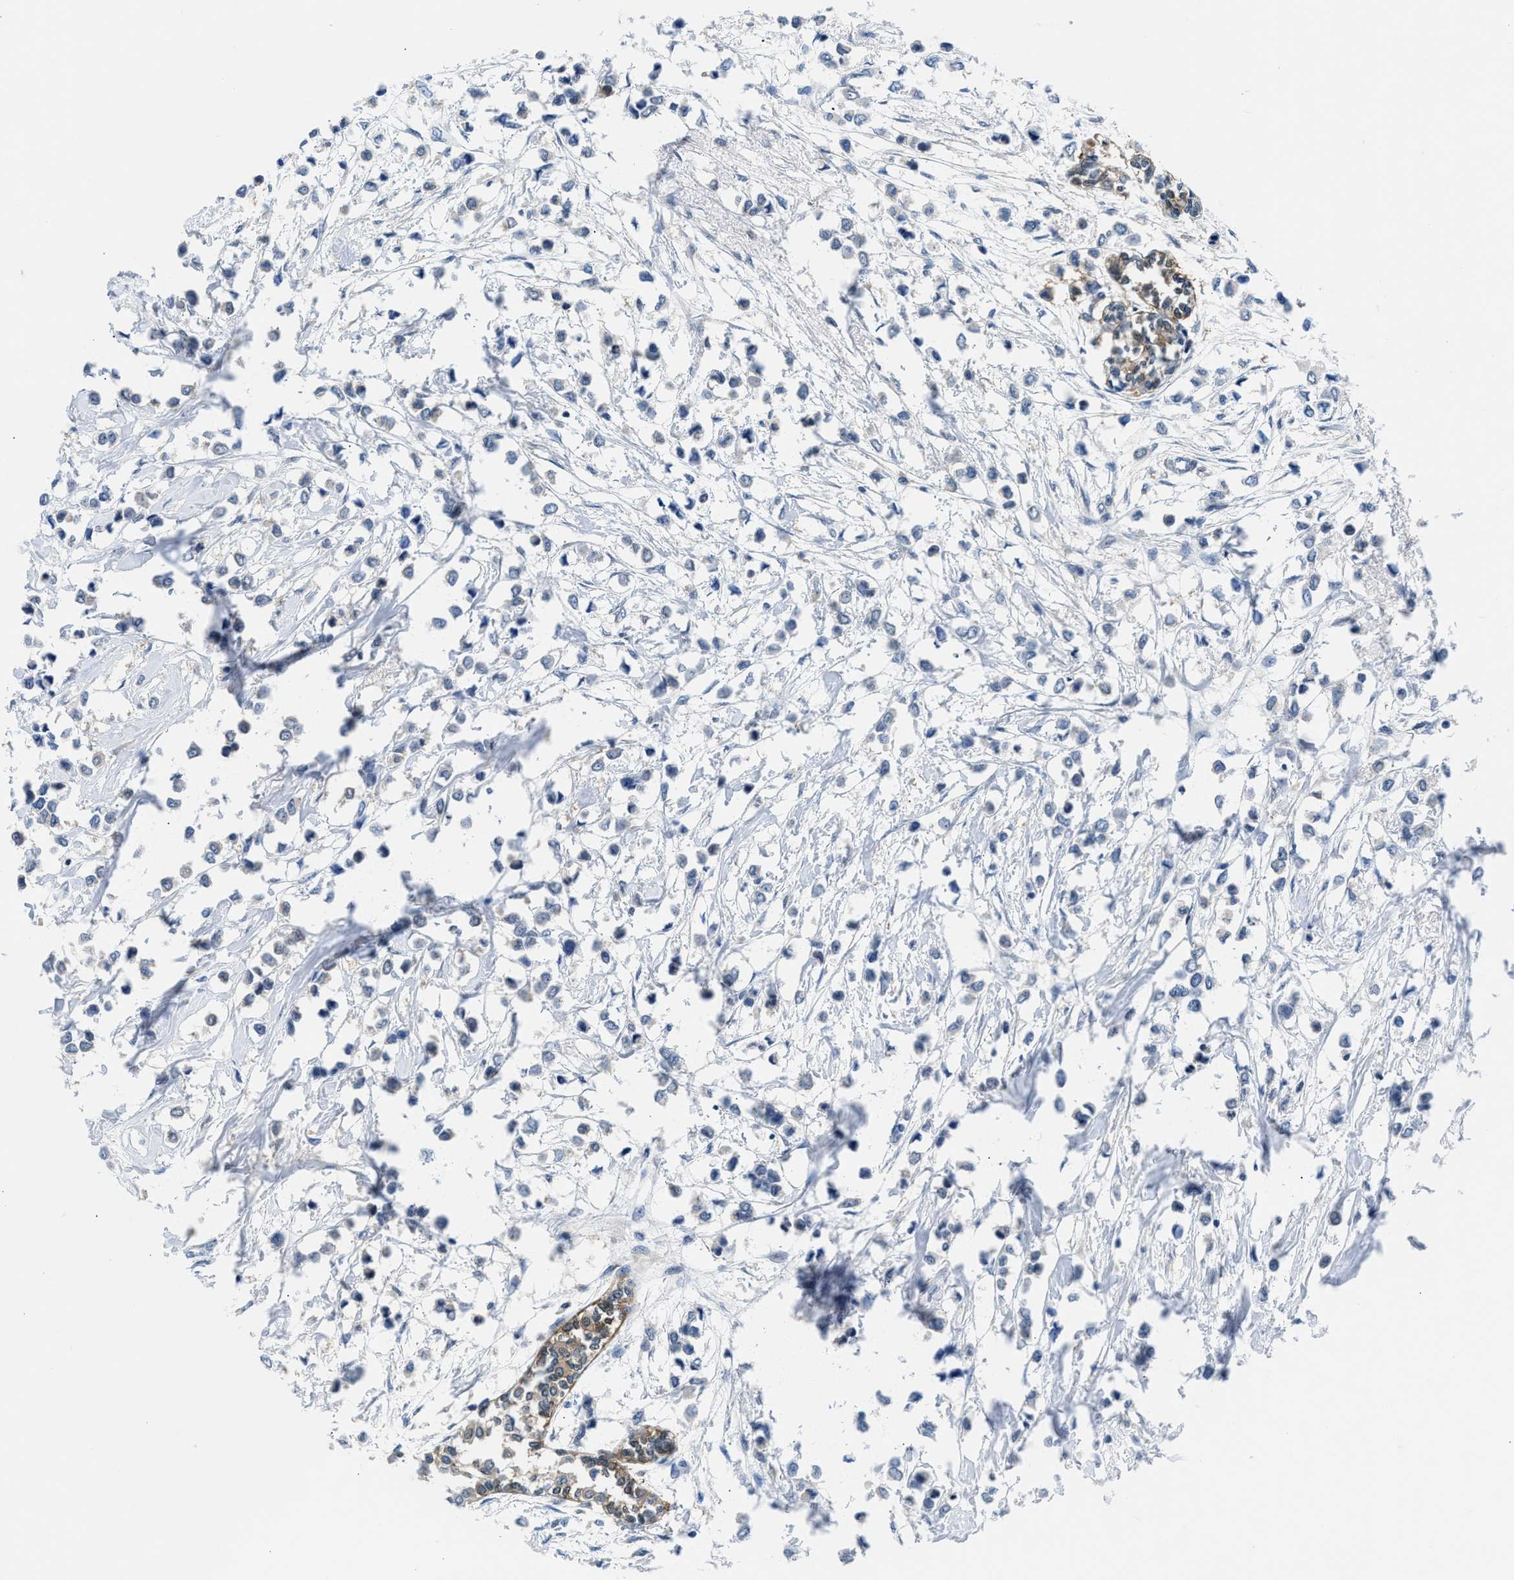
{"staining": {"intensity": "negative", "quantity": "none", "location": "none"}, "tissue": "breast cancer", "cell_type": "Tumor cells", "image_type": "cancer", "snomed": [{"axis": "morphology", "description": "Lobular carcinoma"}, {"axis": "topography", "description": "Breast"}], "caption": "Breast cancer (lobular carcinoma) was stained to show a protein in brown. There is no significant staining in tumor cells.", "gene": "CBR1", "patient": {"sex": "female", "age": 51}}